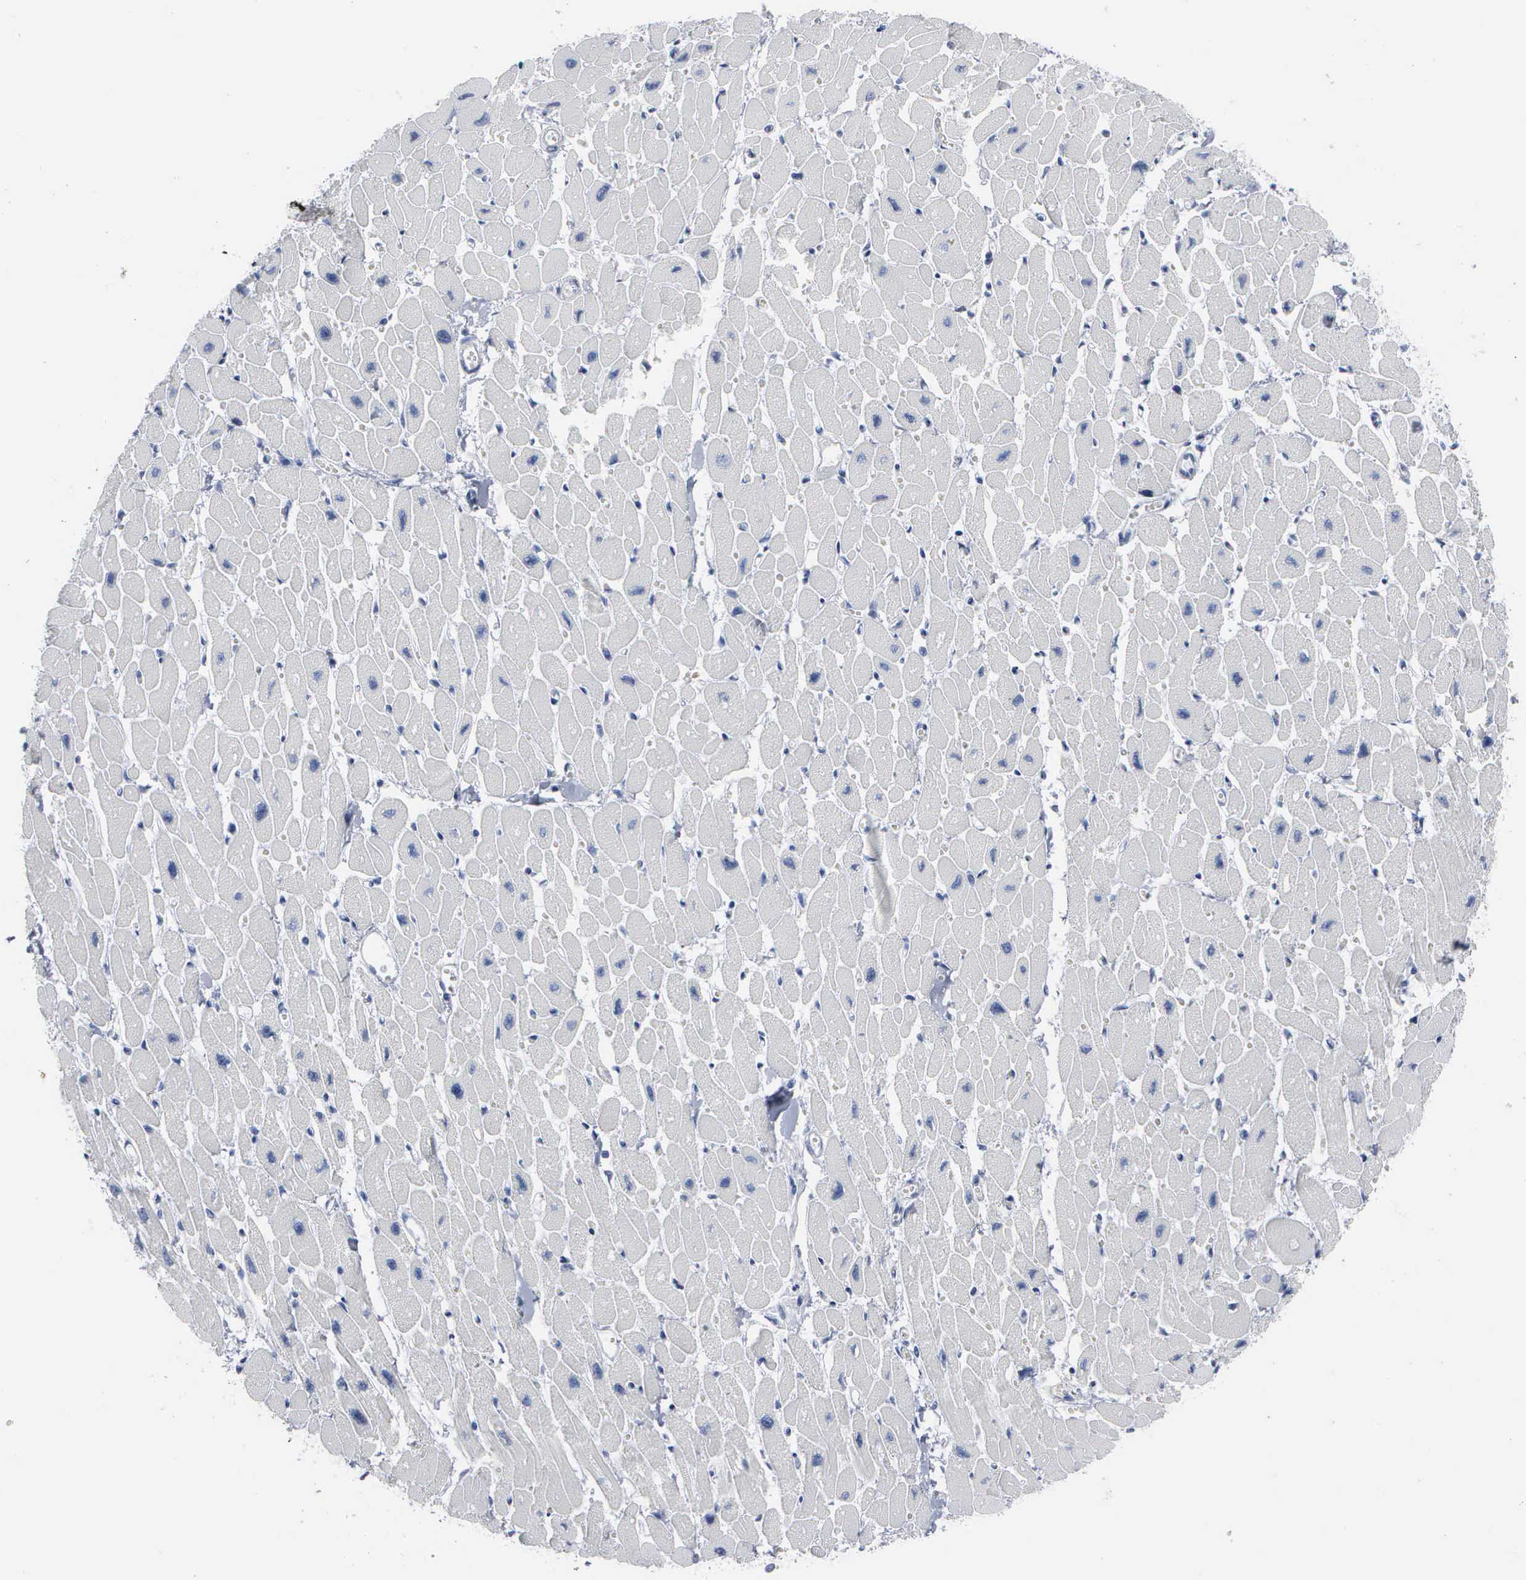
{"staining": {"intensity": "negative", "quantity": "none", "location": "none"}, "tissue": "heart muscle", "cell_type": "Cardiomyocytes", "image_type": "normal", "snomed": [{"axis": "morphology", "description": "Normal tissue, NOS"}, {"axis": "topography", "description": "Heart"}], "caption": "Immunohistochemistry (IHC) of benign heart muscle demonstrates no expression in cardiomyocytes. (DAB (3,3'-diaminobenzidine) immunohistochemistry visualized using brightfield microscopy, high magnification).", "gene": "CCNB1", "patient": {"sex": "female", "age": 54}}